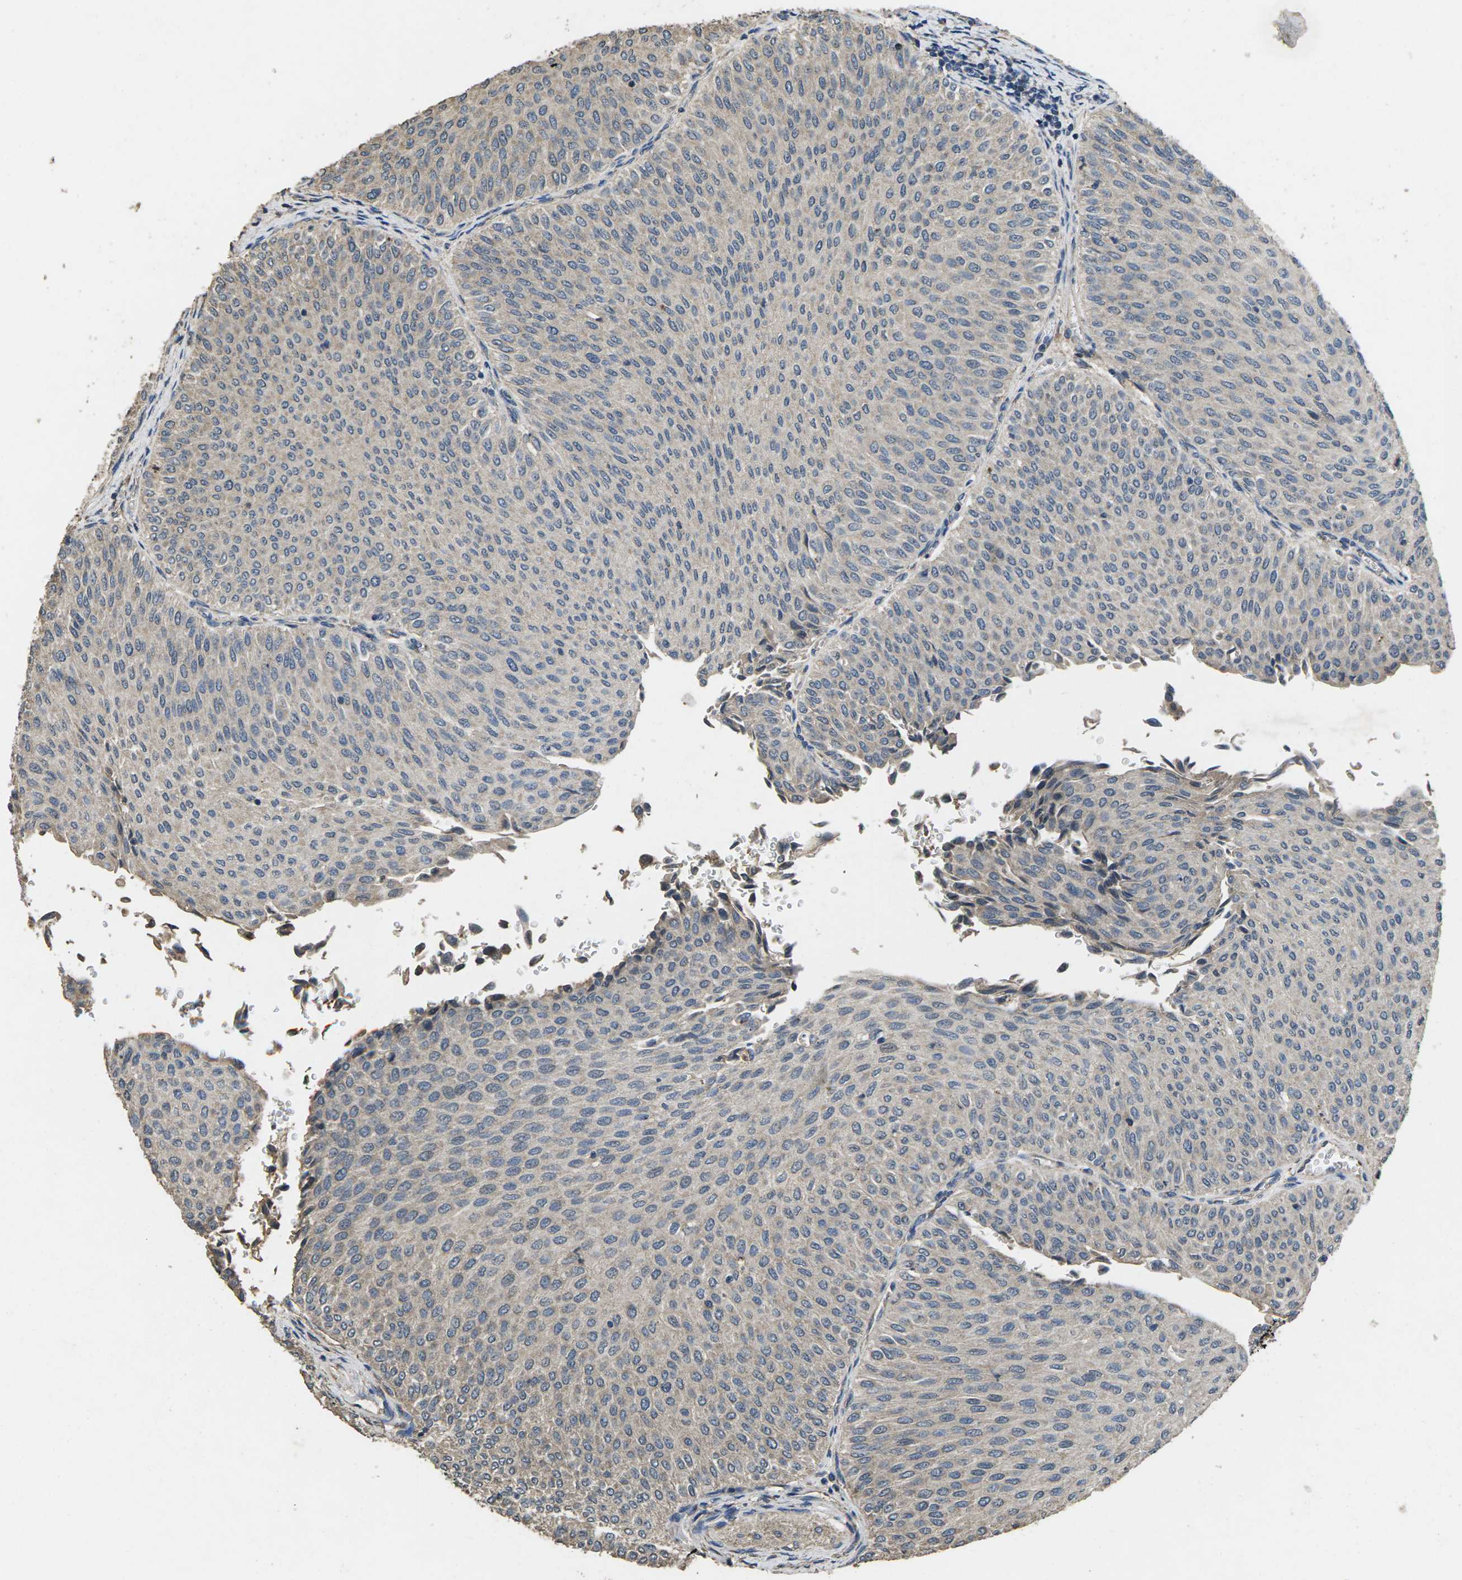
{"staining": {"intensity": "negative", "quantity": "none", "location": "none"}, "tissue": "urothelial cancer", "cell_type": "Tumor cells", "image_type": "cancer", "snomed": [{"axis": "morphology", "description": "Urothelial carcinoma, Low grade"}, {"axis": "topography", "description": "Urinary bladder"}], "caption": "The immunohistochemistry micrograph has no significant positivity in tumor cells of urothelial cancer tissue. The staining was performed using DAB (3,3'-diaminobenzidine) to visualize the protein expression in brown, while the nuclei were stained in blue with hematoxylin (Magnification: 20x).", "gene": "B4GAT1", "patient": {"sex": "male", "age": 78}}